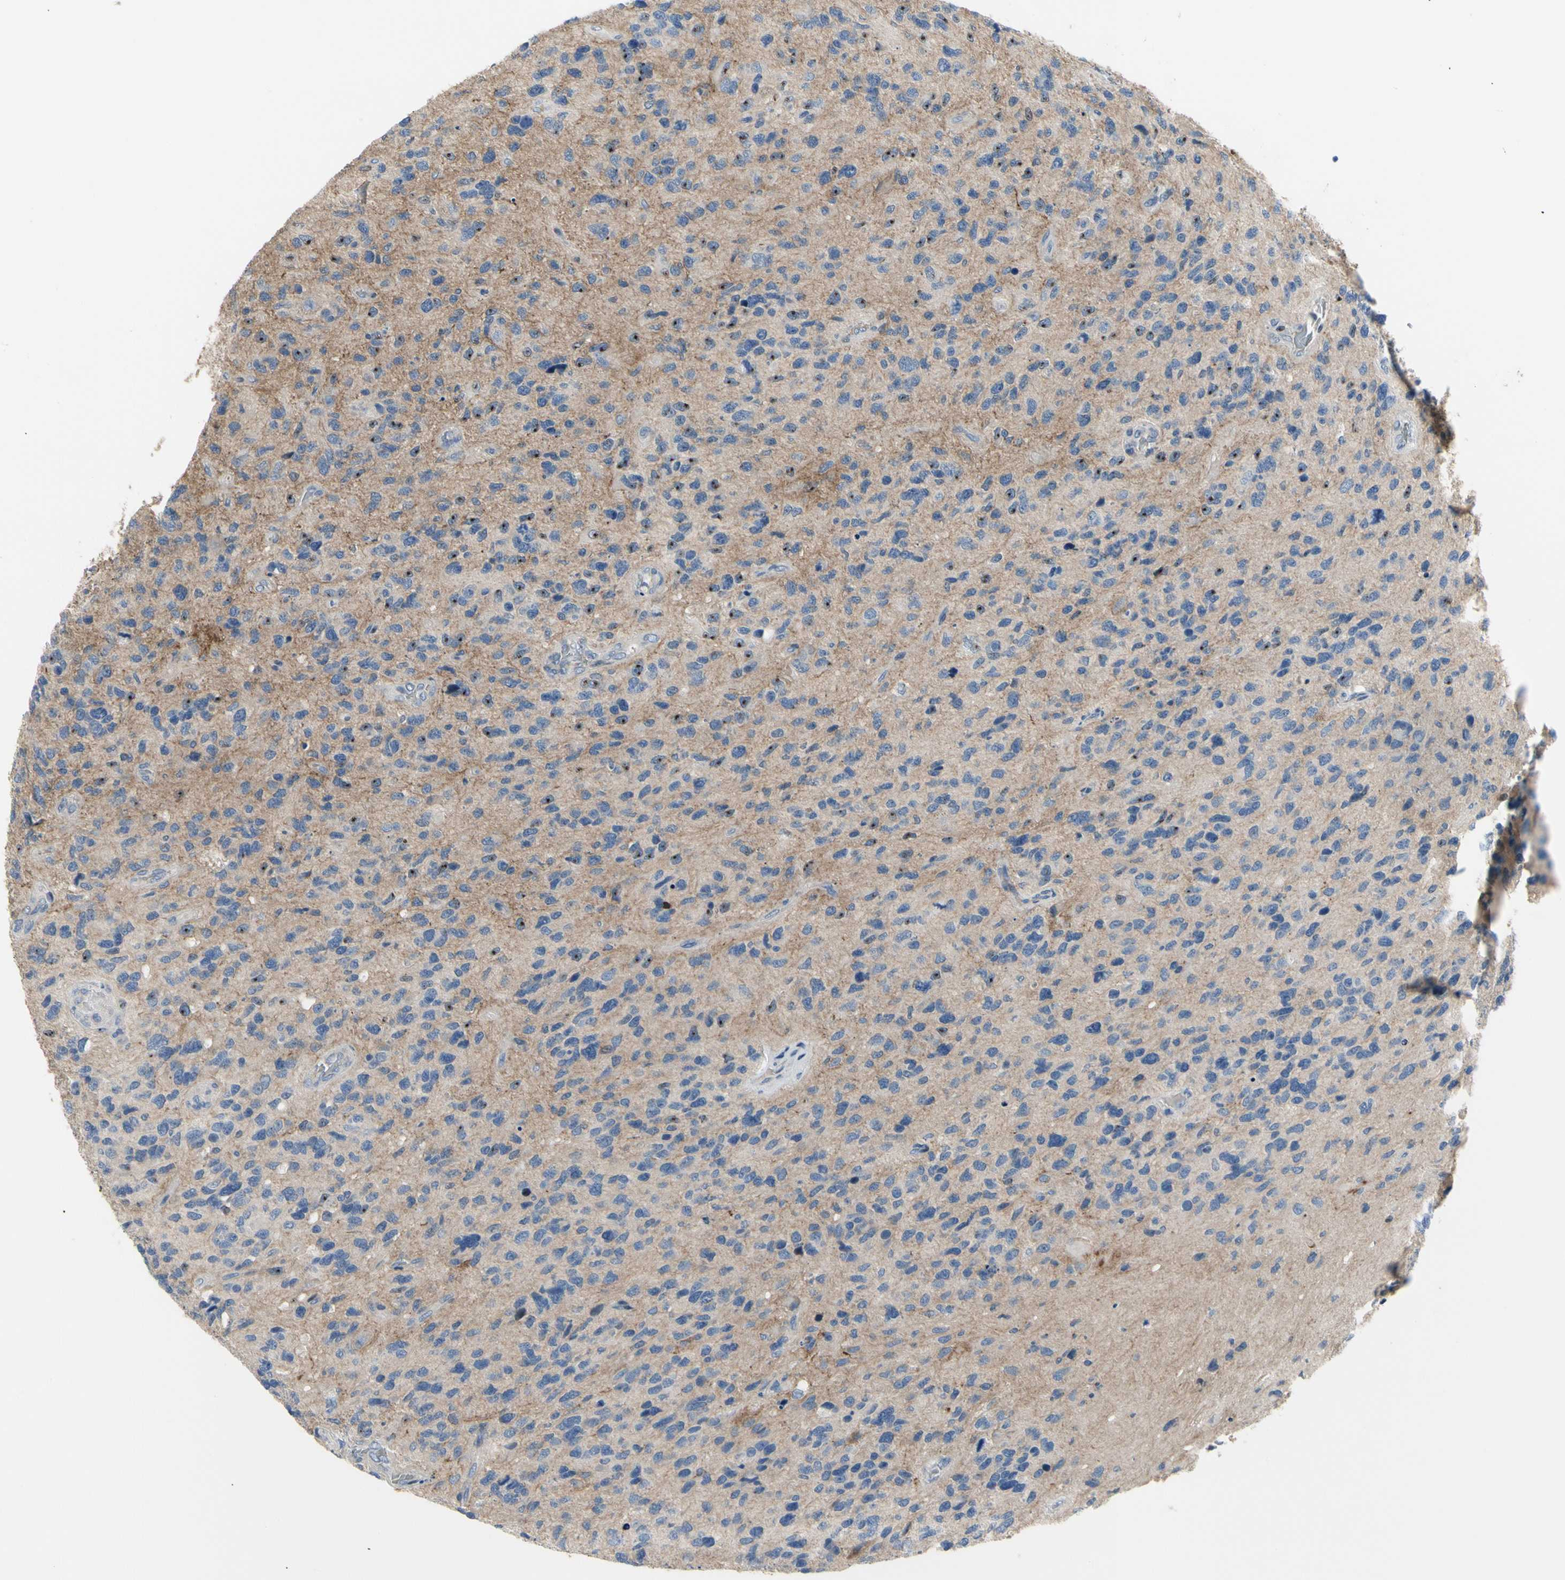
{"staining": {"intensity": "strong", "quantity": "<25%", "location": "nuclear"}, "tissue": "glioma", "cell_type": "Tumor cells", "image_type": "cancer", "snomed": [{"axis": "morphology", "description": "Glioma, malignant, High grade"}, {"axis": "topography", "description": "Brain"}], "caption": "A medium amount of strong nuclear positivity is identified in approximately <25% of tumor cells in glioma tissue. (IHC, brightfield microscopy, high magnification).", "gene": "NFASC", "patient": {"sex": "female", "age": 58}}